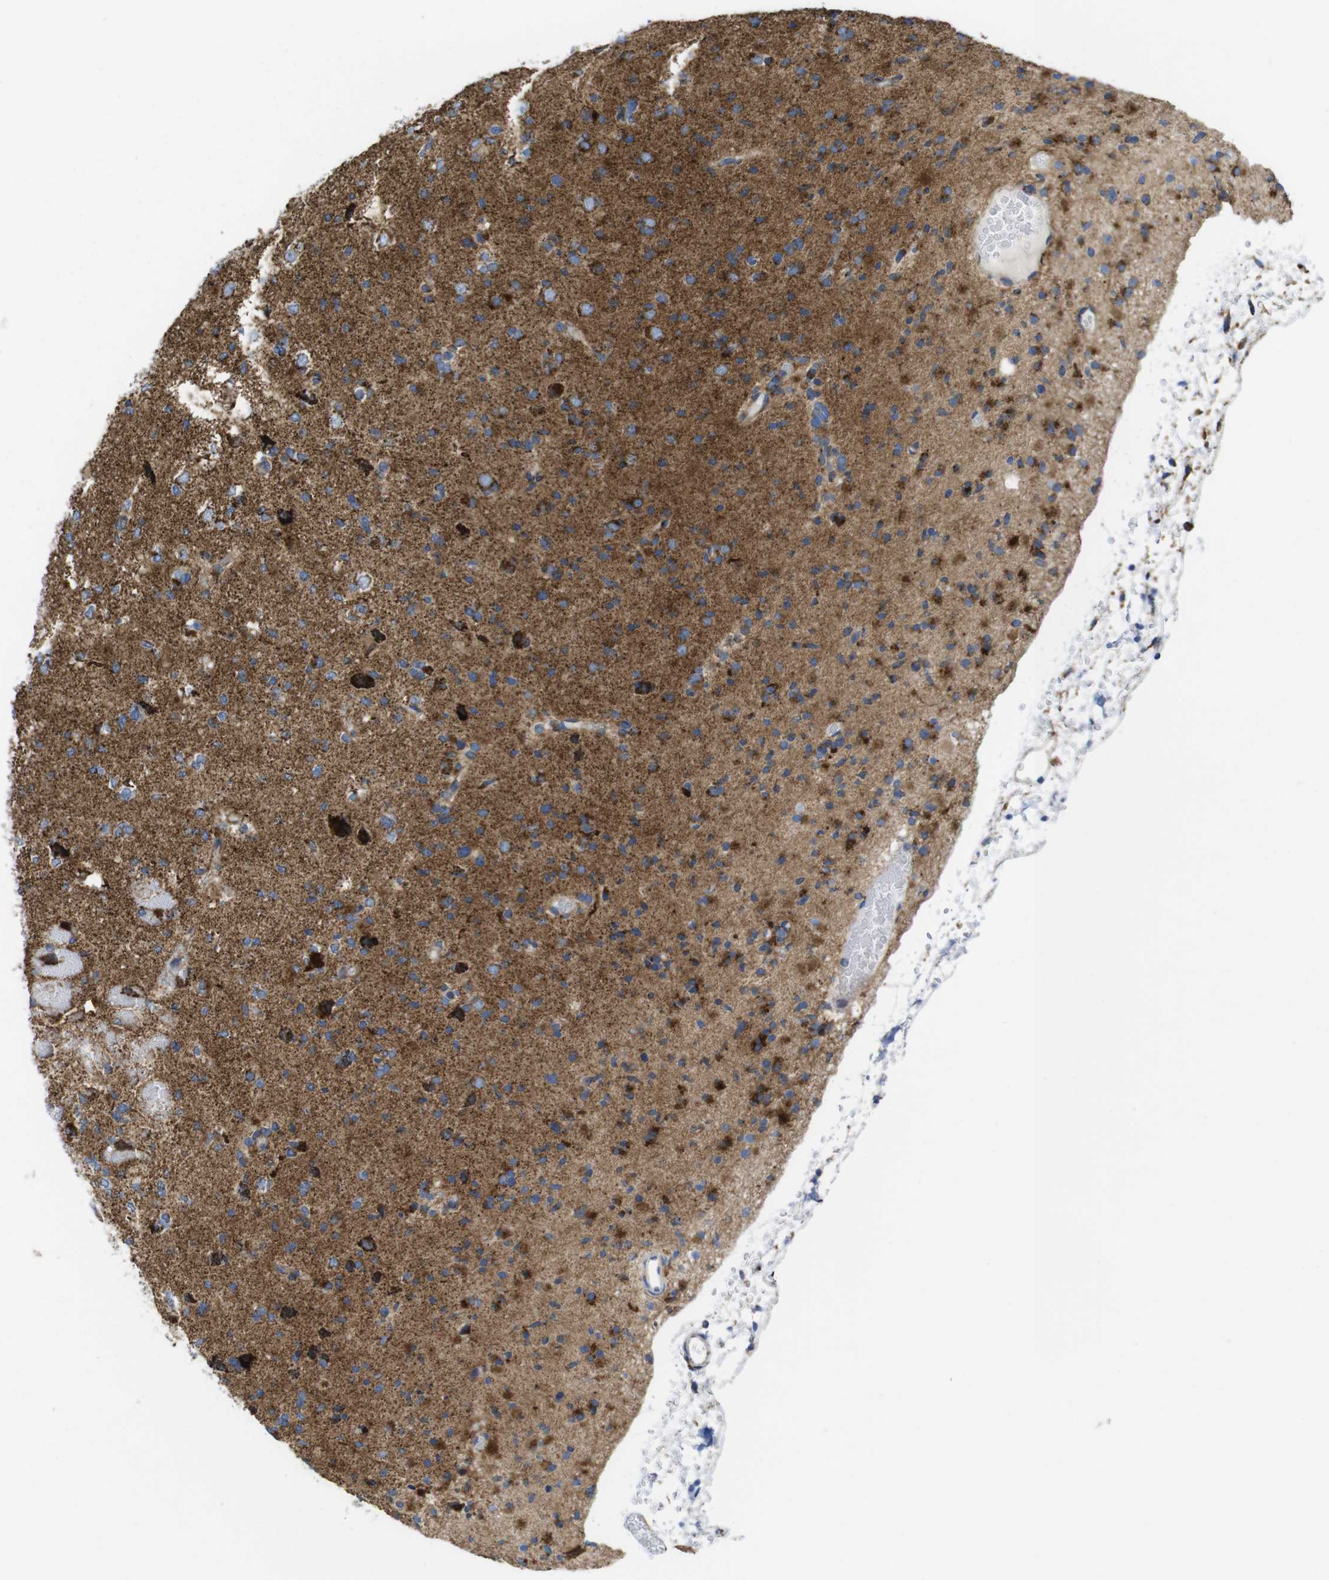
{"staining": {"intensity": "strong", "quantity": "25%-75%", "location": "cytoplasmic/membranous"}, "tissue": "glioma", "cell_type": "Tumor cells", "image_type": "cancer", "snomed": [{"axis": "morphology", "description": "Glioma, malignant, Low grade"}, {"axis": "topography", "description": "Brain"}], "caption": "Tumor cells display high levels of strong cytoplasmic/membranous positivity in approximately 25%-75% of cells in human glioma. (brown staining indicates protein expression, while blue staining denotes nuclei).", "gene": "TMEM192", "patient": {"sex": "female", "age": 22}}